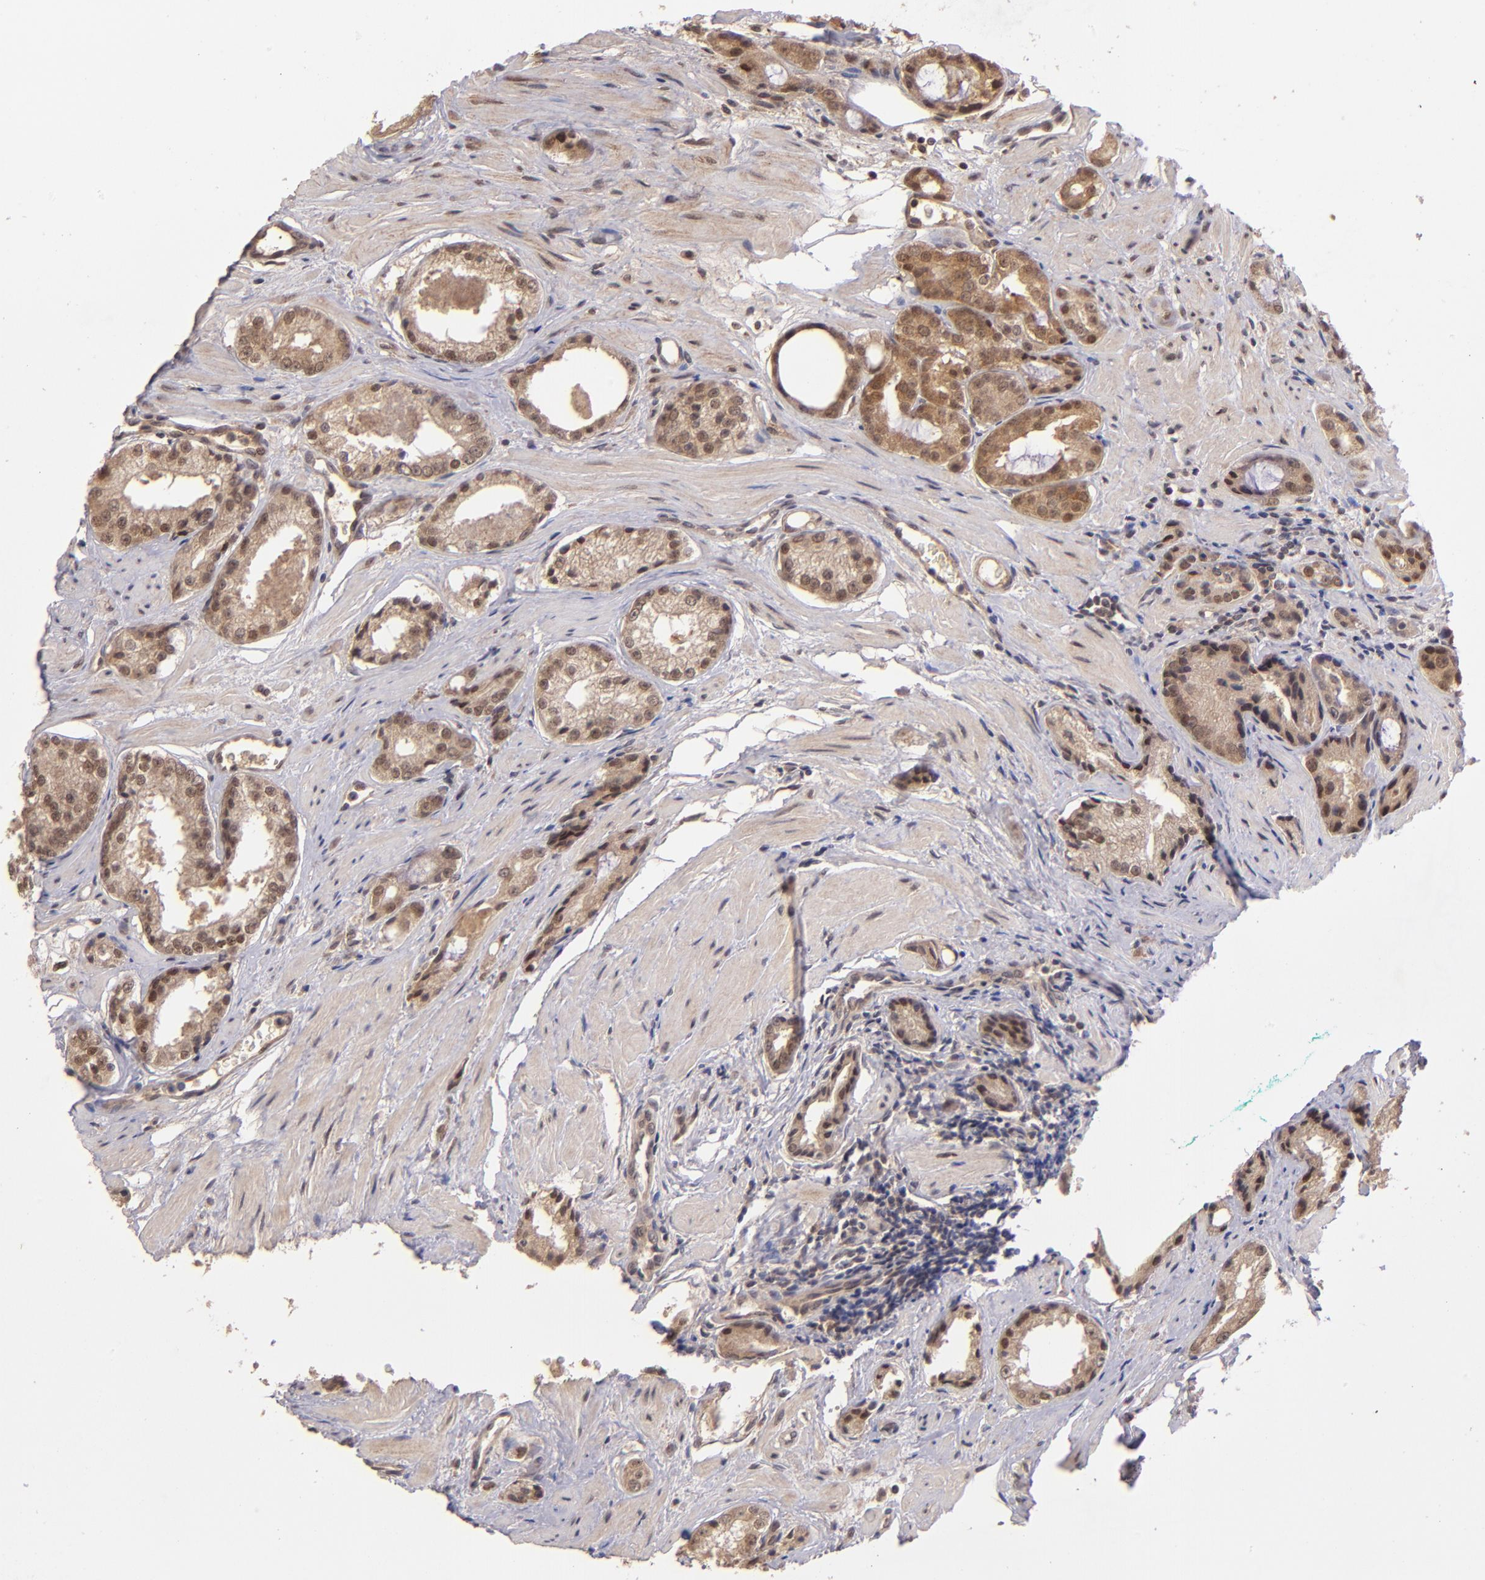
{"staining": {"intensity": "moderate", "quantity": ">75%", "location": "cytoplasmic/membranous,nuclear"}, "tissue": "prostate cancer", "cell_type": "Tumor cells", "image_type": "cancer", "snomed": [{"axis": "morphology", "description": "Adenocarcinoma, Medium grade"}, {"axis": "topography", "description": "Prostate"}], "caption": "A high-resolution histopathology image shows immunohistochemistry staining of prostate medium-grade adenocarcinoma, which reveals moderate cytoplasmic/membranous and nuclear expression in about >75% of tumor cells. The staining was performed using DAB (3,3'-diaminobenzidine) to visualize the protein expression in brown, while the nuclei were stained in blue with hematoxylin (Magnification: 20x).", "gene": "ABHD12B", "patient": {"sex": "male", "age": 60}}